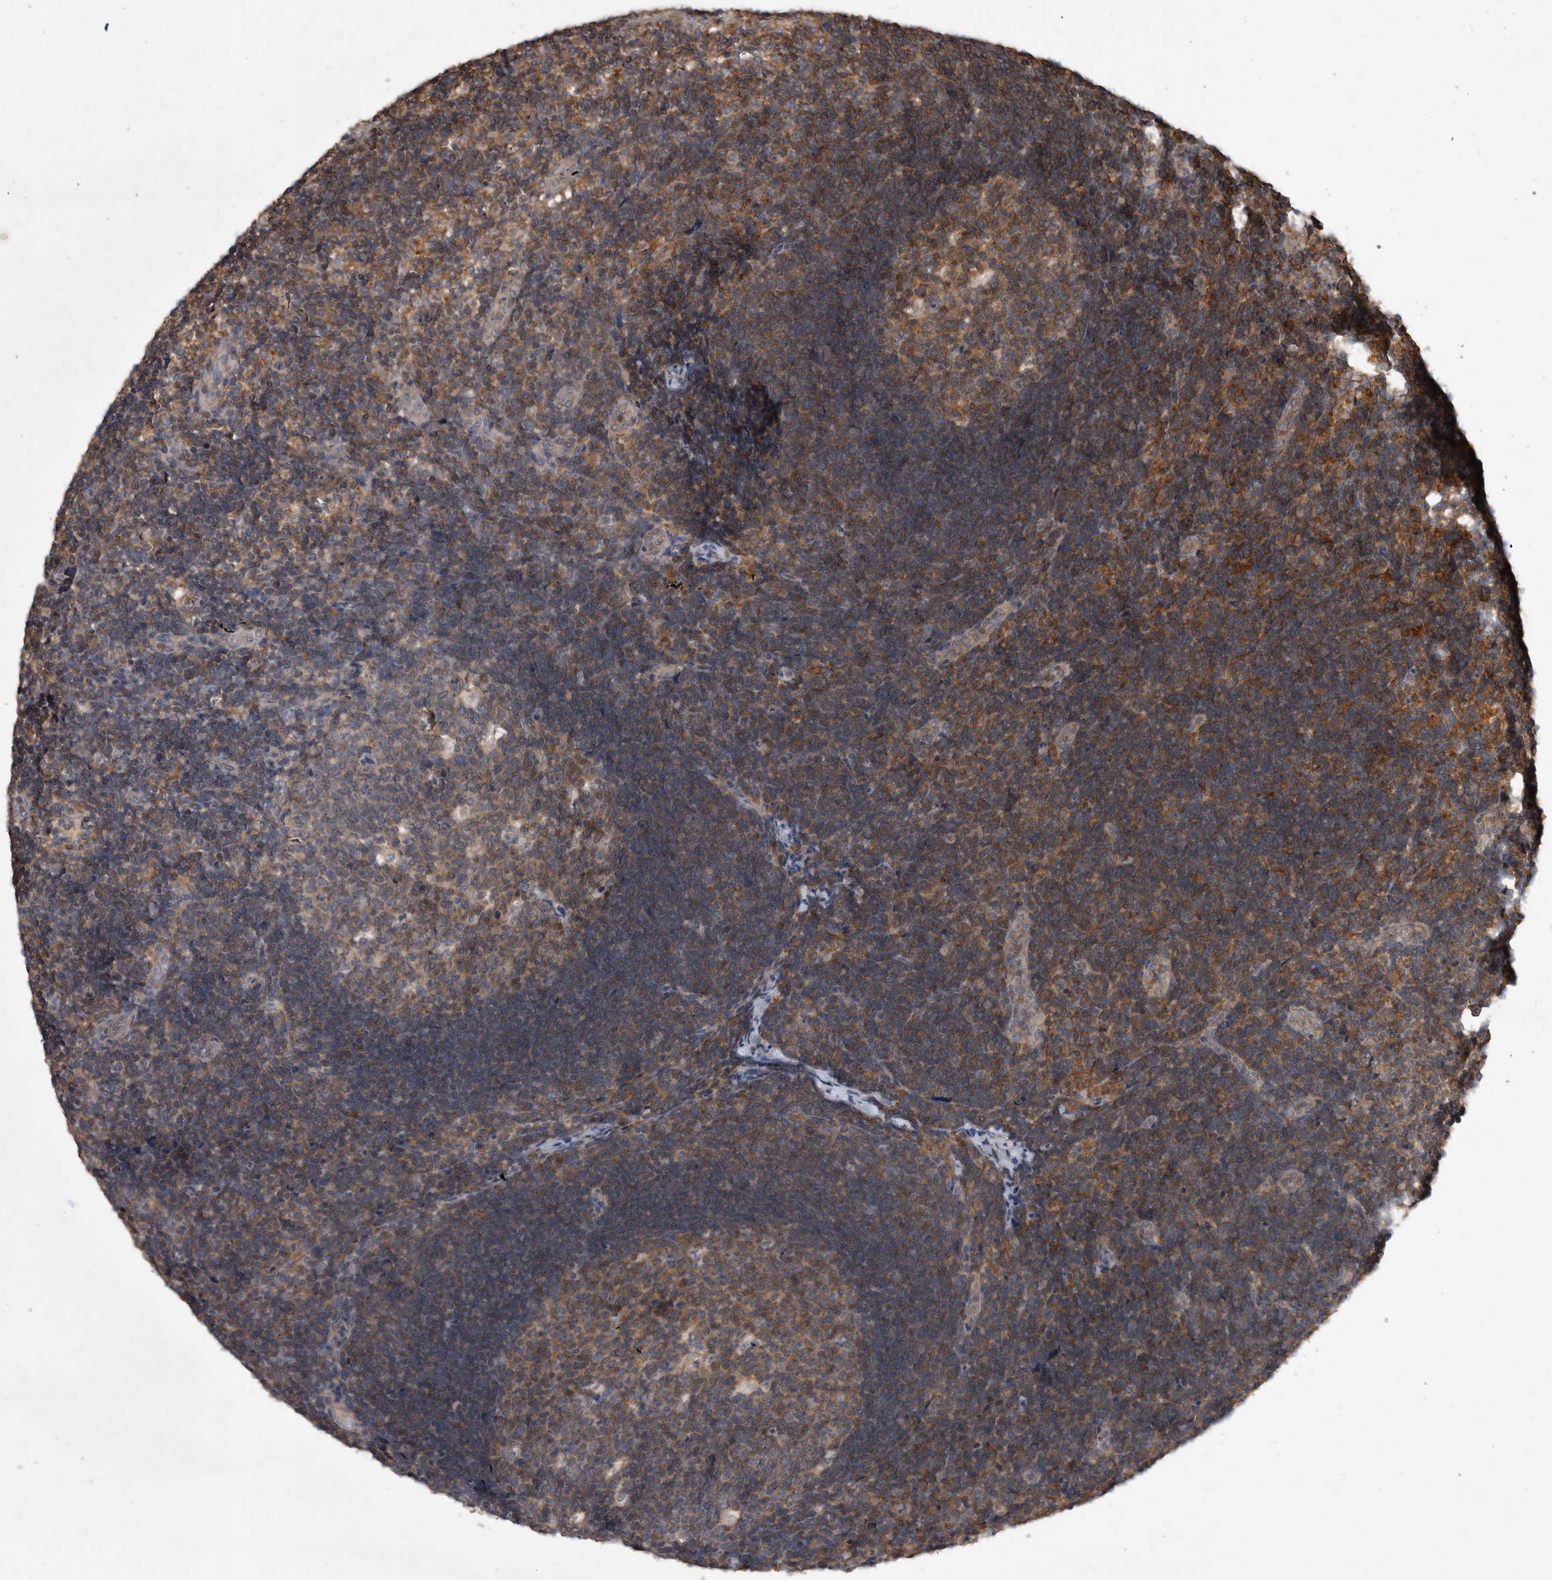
{"staining": {"intensity": "moderate", "quantity": "25%-75%", "location": "cytoplasmic/membranous"}, "tissue": "lymph node", "cell_type": "Germinal center cells", "image_type": "normal", "snomed": [{"axis": "morphology", "description": "Normal tissue, NOS"}, {"axis": "topography", "description": "Lymph node"}], "caption": "Approximately 25%-75% of germinal center cells in benign human lymph node display moderate cytoplasmic/membranous protein staining as visualized by brown immunohistochemical staining.", "gene": "SPATA48", "patient": {"sex": "female", "age": 22}}